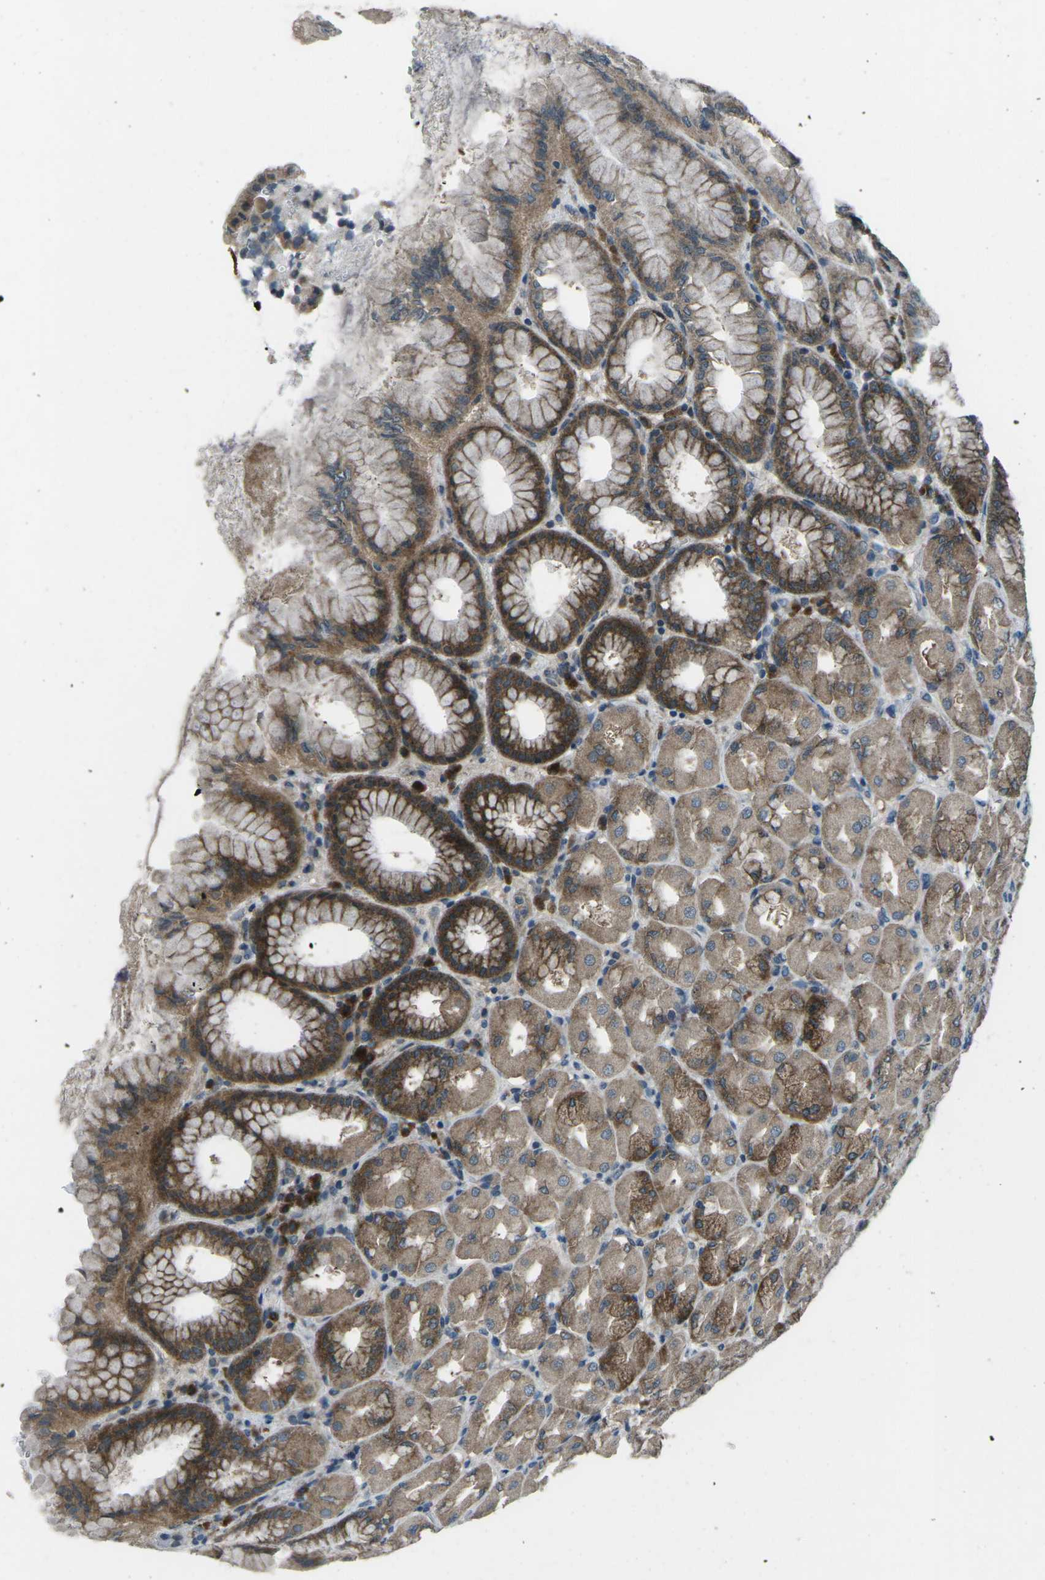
{"staining": {"intensity": "strong", "quantity": ">75%", "location": "cytoplasmic/membranous"}, "tissue": "stomach", "cell_type": "Glandular cells", "image_type": "normal", "snomed": [{"axis": "morphology", "description": "Normal tissue, NOS"}, {"axis": "topography", "description": "Stomach, upper"}], "caption": "Strong cytoplasmic/membranous staining is present in about >75% of glandular cells in unremarkable stomach.", "gene": "CDK16", "patient": {"sex": "female", "age": 56}}